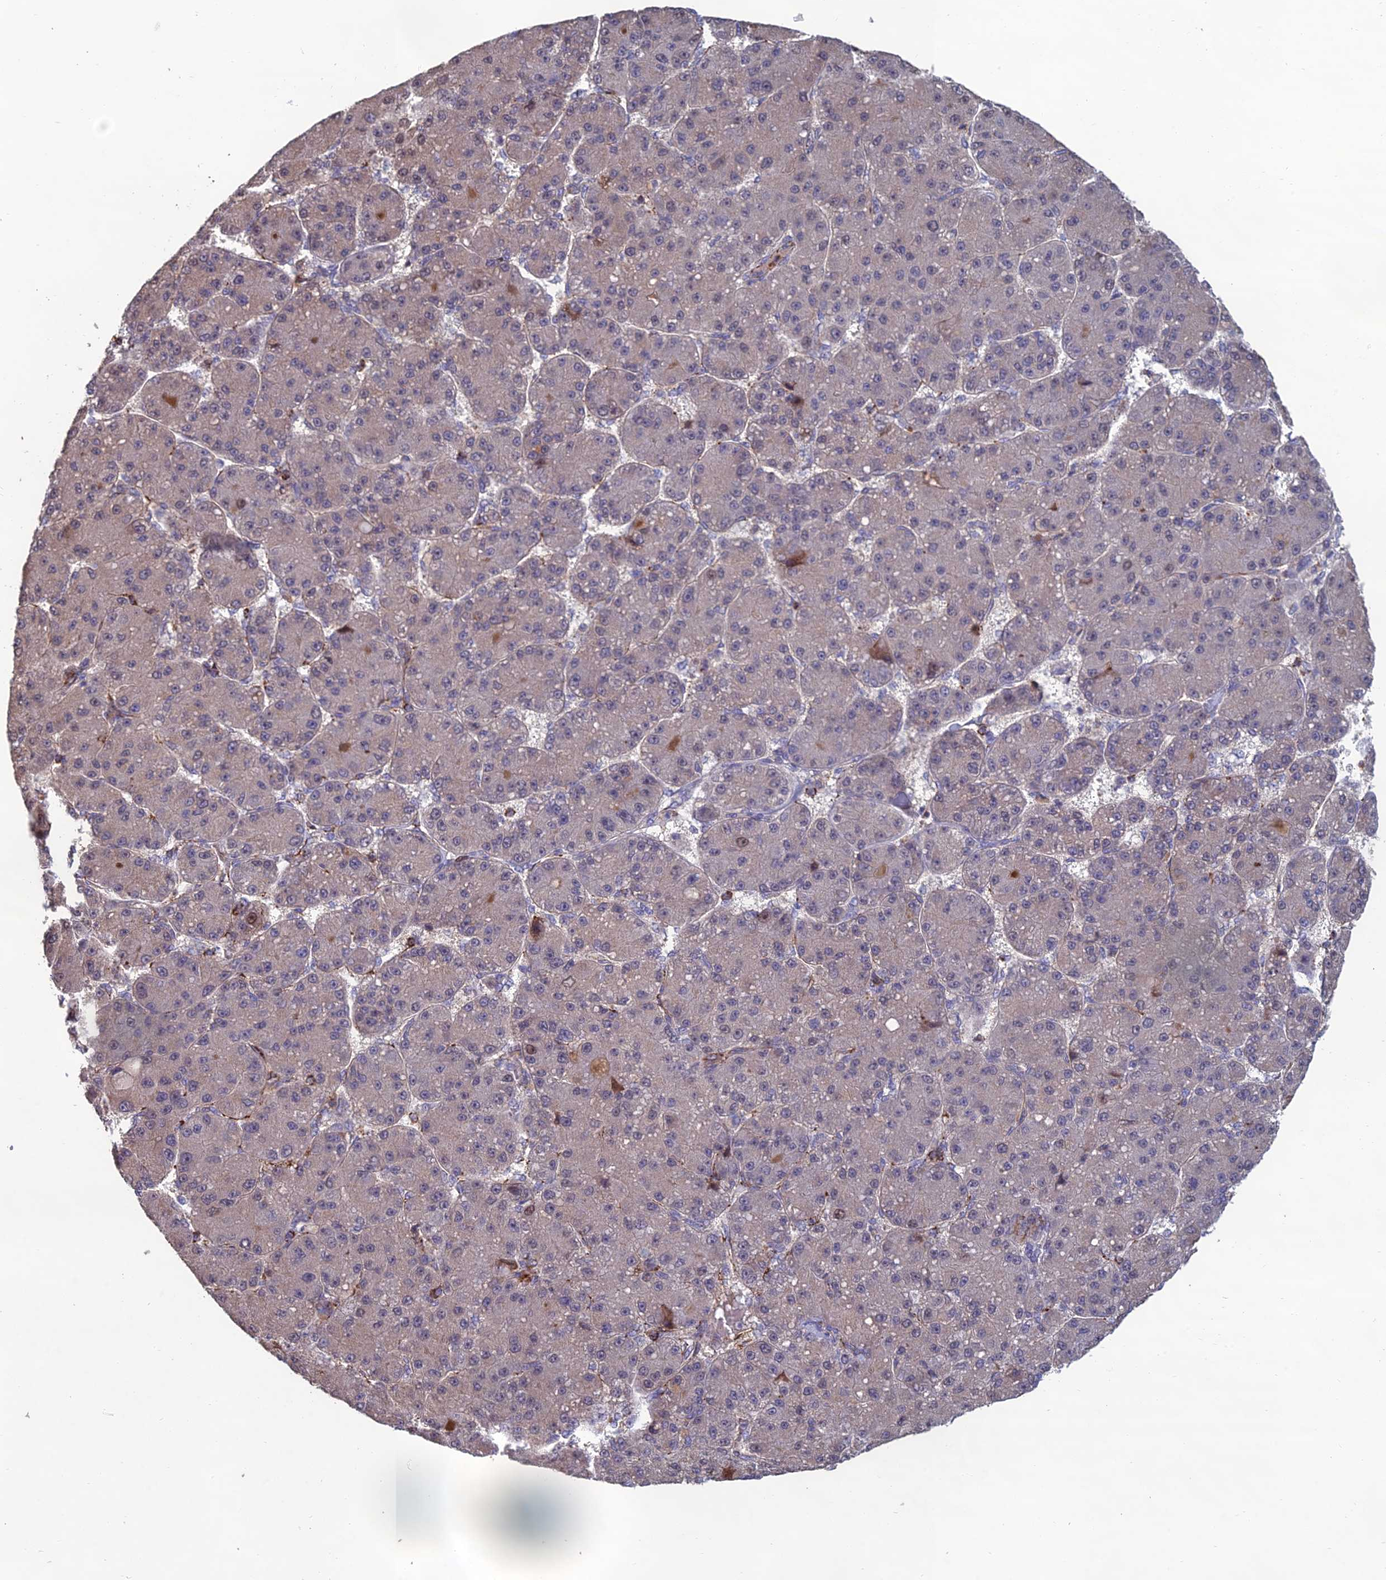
{"staining": {"intensity": "negative", "quantity": "none", "location": "none"}, "tissue": "liver cancer", "cell_type": "Tumor cells", "image_type": "cancer", "snomed": [{"axis": "morphology", "description": "Carcinoma, Hepatocellular, NOS"}, {"axis": "topography", "description": "Liver"}], "caption": "This is a histopathology image of immunohistochemistry (IHC) staining of liver hepatocellular carcinoma, which shows no expression in tumor cells.", "gene": "C15orf62", "patient": {"sex": "male", "age": 67}}